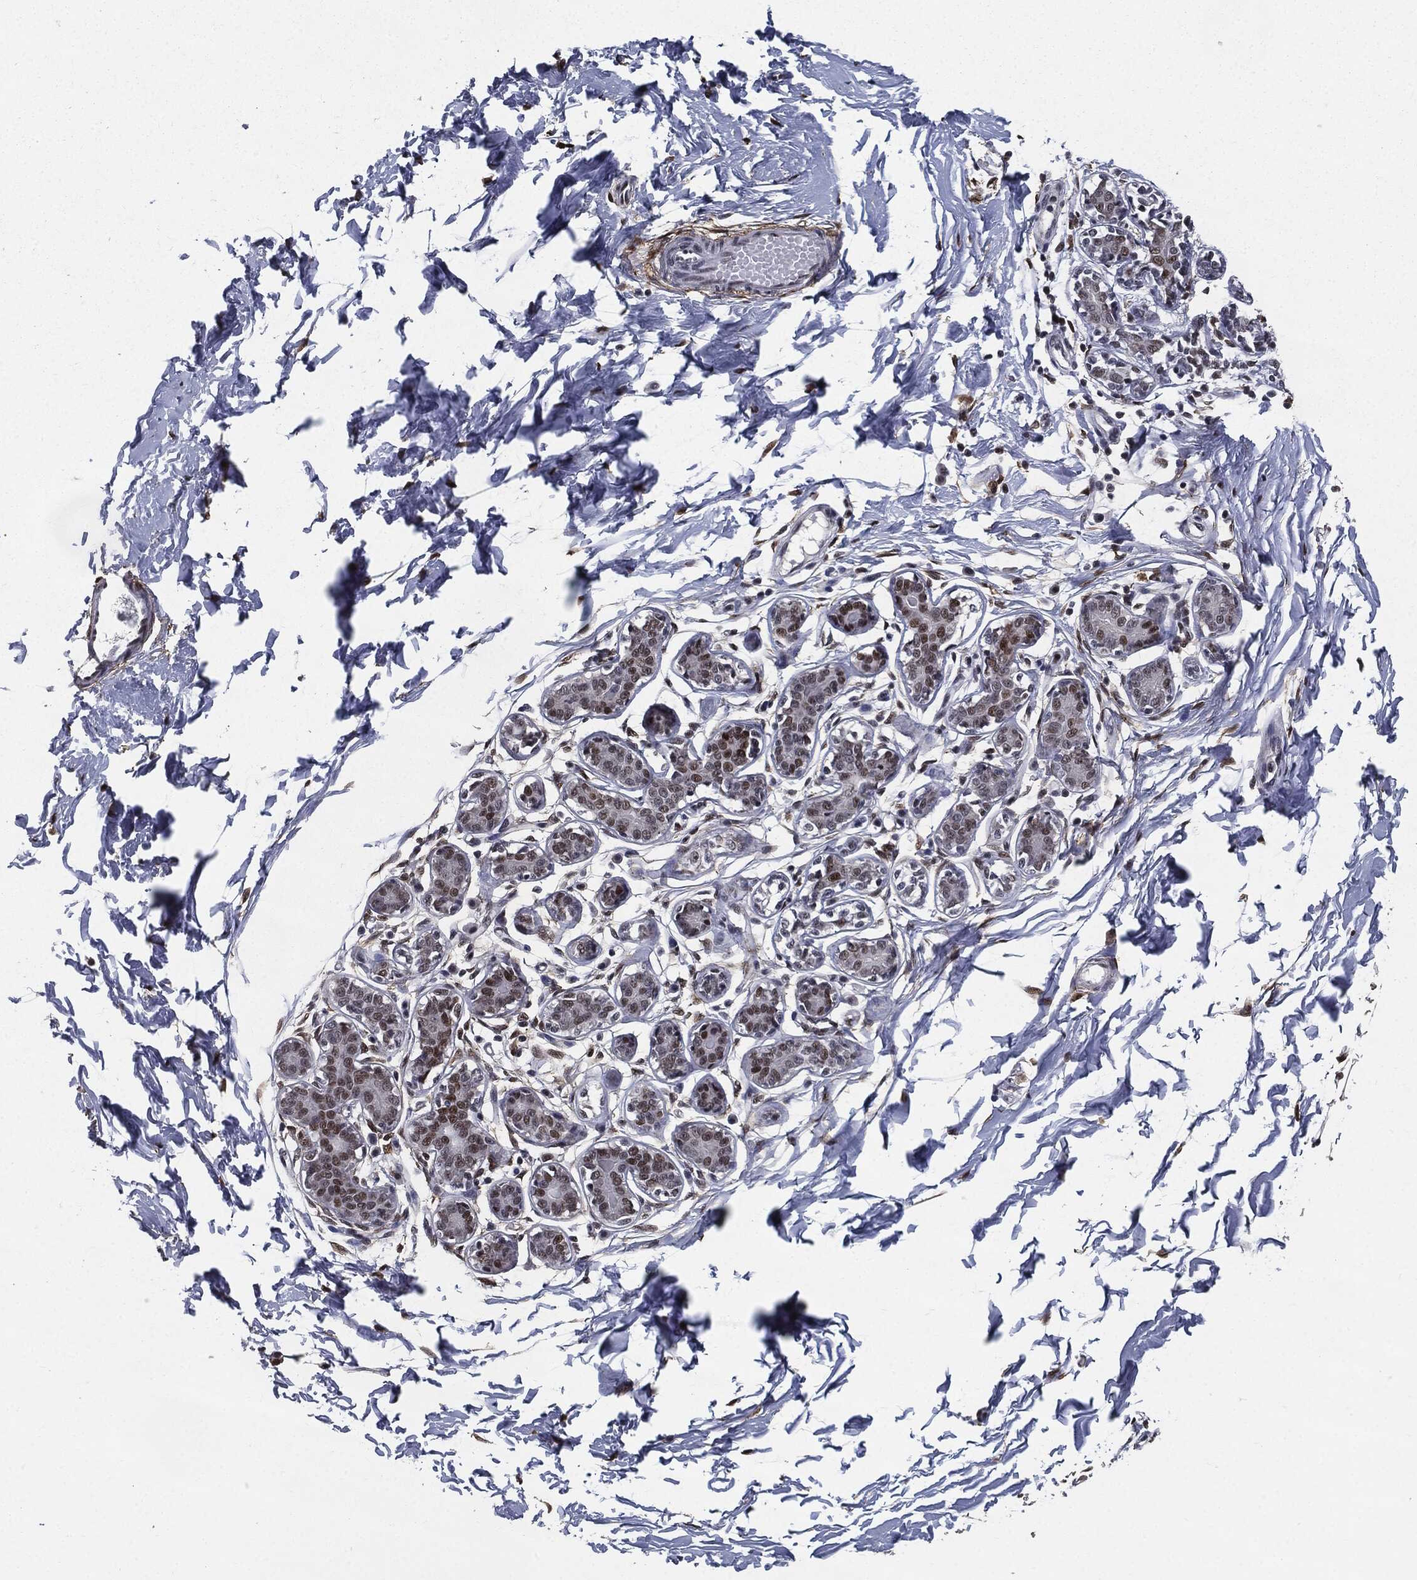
{"staining": {"intensity": "strong", "quantity": ">75%", "location": "nuclear"}, "tissue": "breast", "cell_type": "Adipocytes", "image_type": "normal", "snomed": [{"axis": "morphology", "description": "Normal tissue, NOS"}, {"axis": "topography", "description": "Breast"}], "caption": "Immunohistochemistry staining of normal breast, which demonstrates high levels of strong nuclear expression in about >75% of adipocytes indicating strong nuclear protein staining. The staining was performed using DAB (3,3'-diaminobenzidine) (brown) for protein detection and nuclei were counterstained in hematoxylin (blue).", "gene": "JUN", "patient": {"sex": "female", "age": 37}}